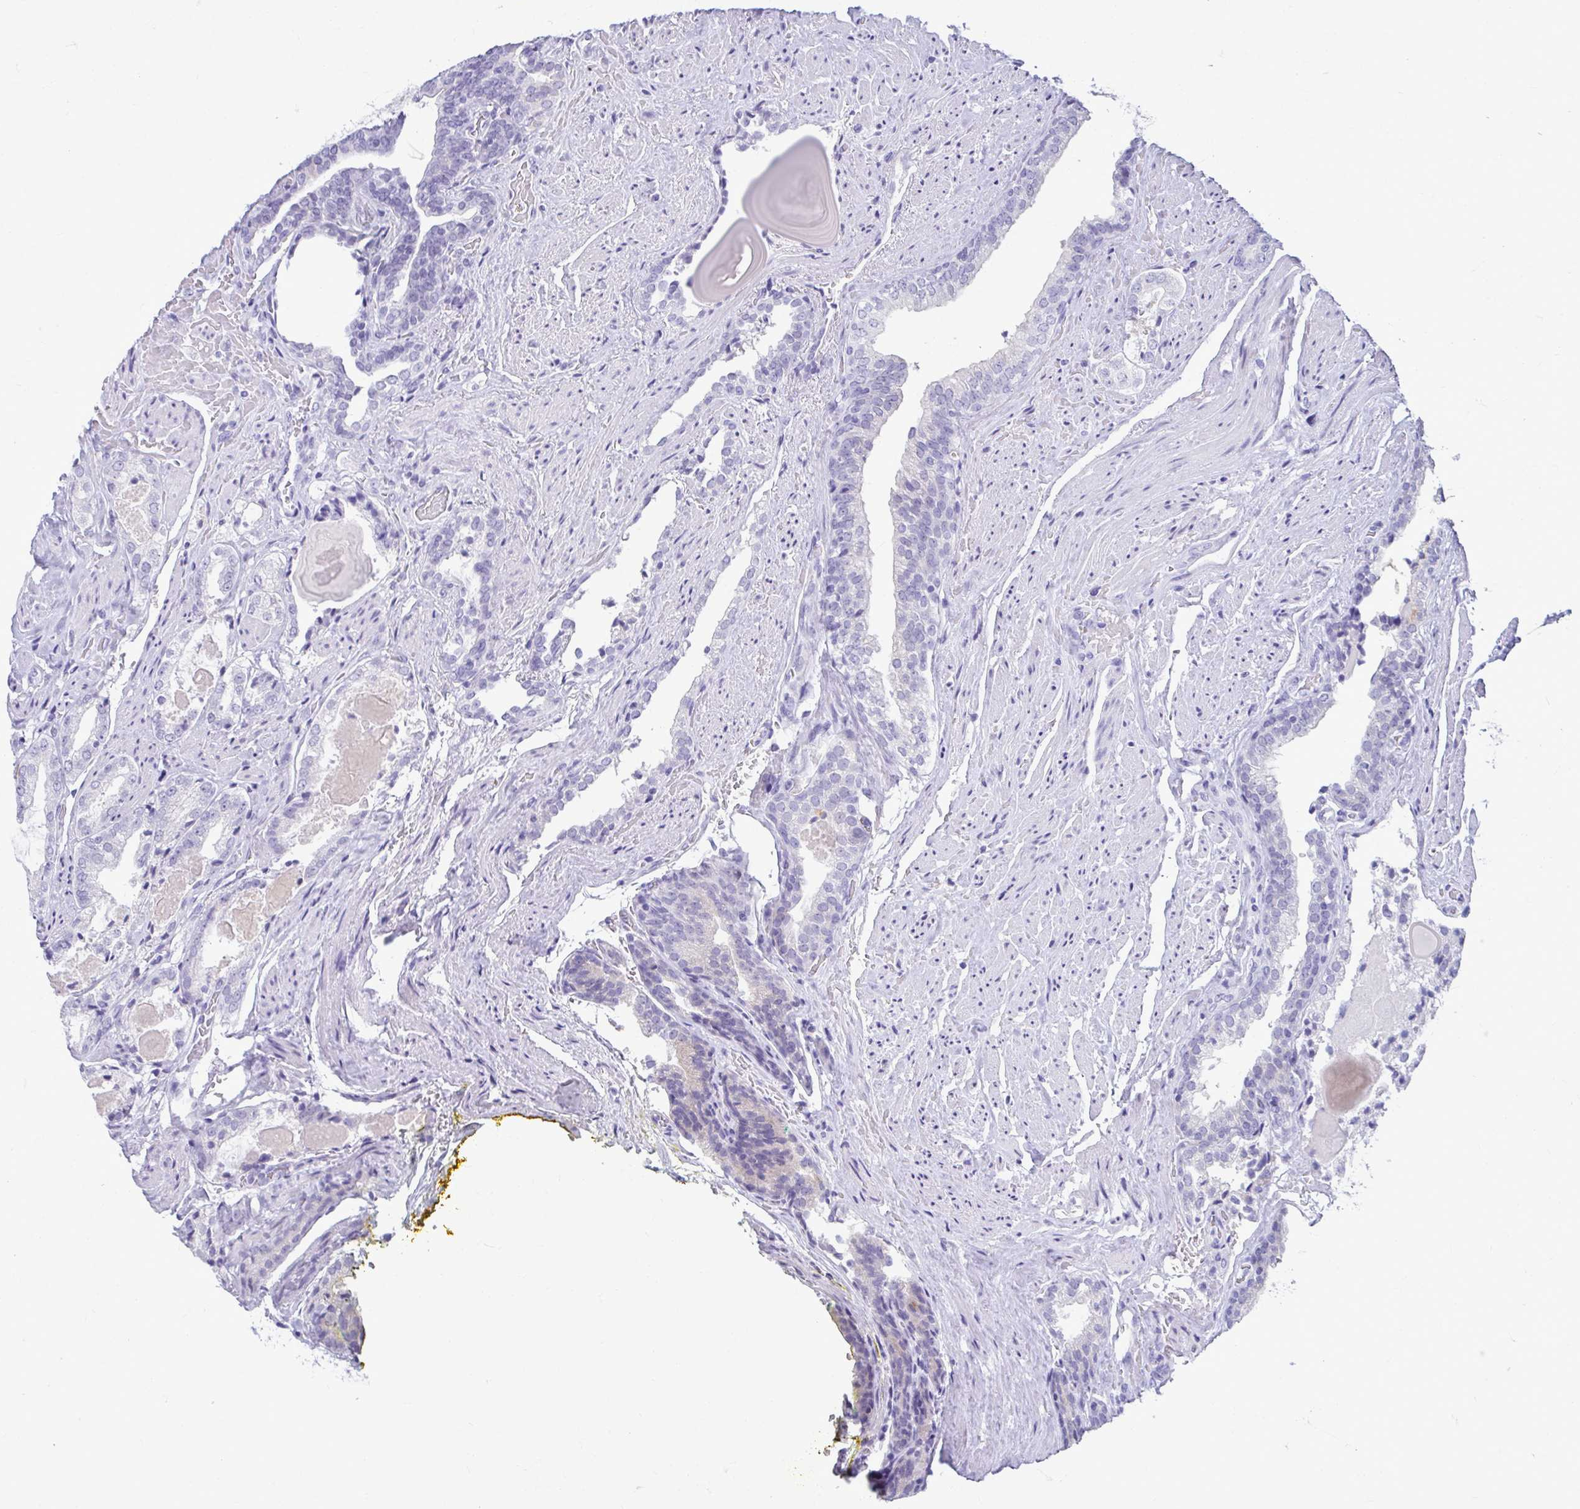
{"staining": {"intensity": "negative", "quantity": "none", "location": "none"}, "tissue": "prostate cancer", "cell_type": "Tumor cells", "image_type": "cancer", "snomed": [{"axis": "morphology", "description": "Adenocarcinoma, High grade"}, {"axis": "topography", "description": "Prostate"}], "caption": "Micrograph shows no significant protein staining in tumor cells of prostate cancer (high-grade adenocarcinoma).", "gene": "SERPINI1", "patient": {"sex": "male", "age": 65}}